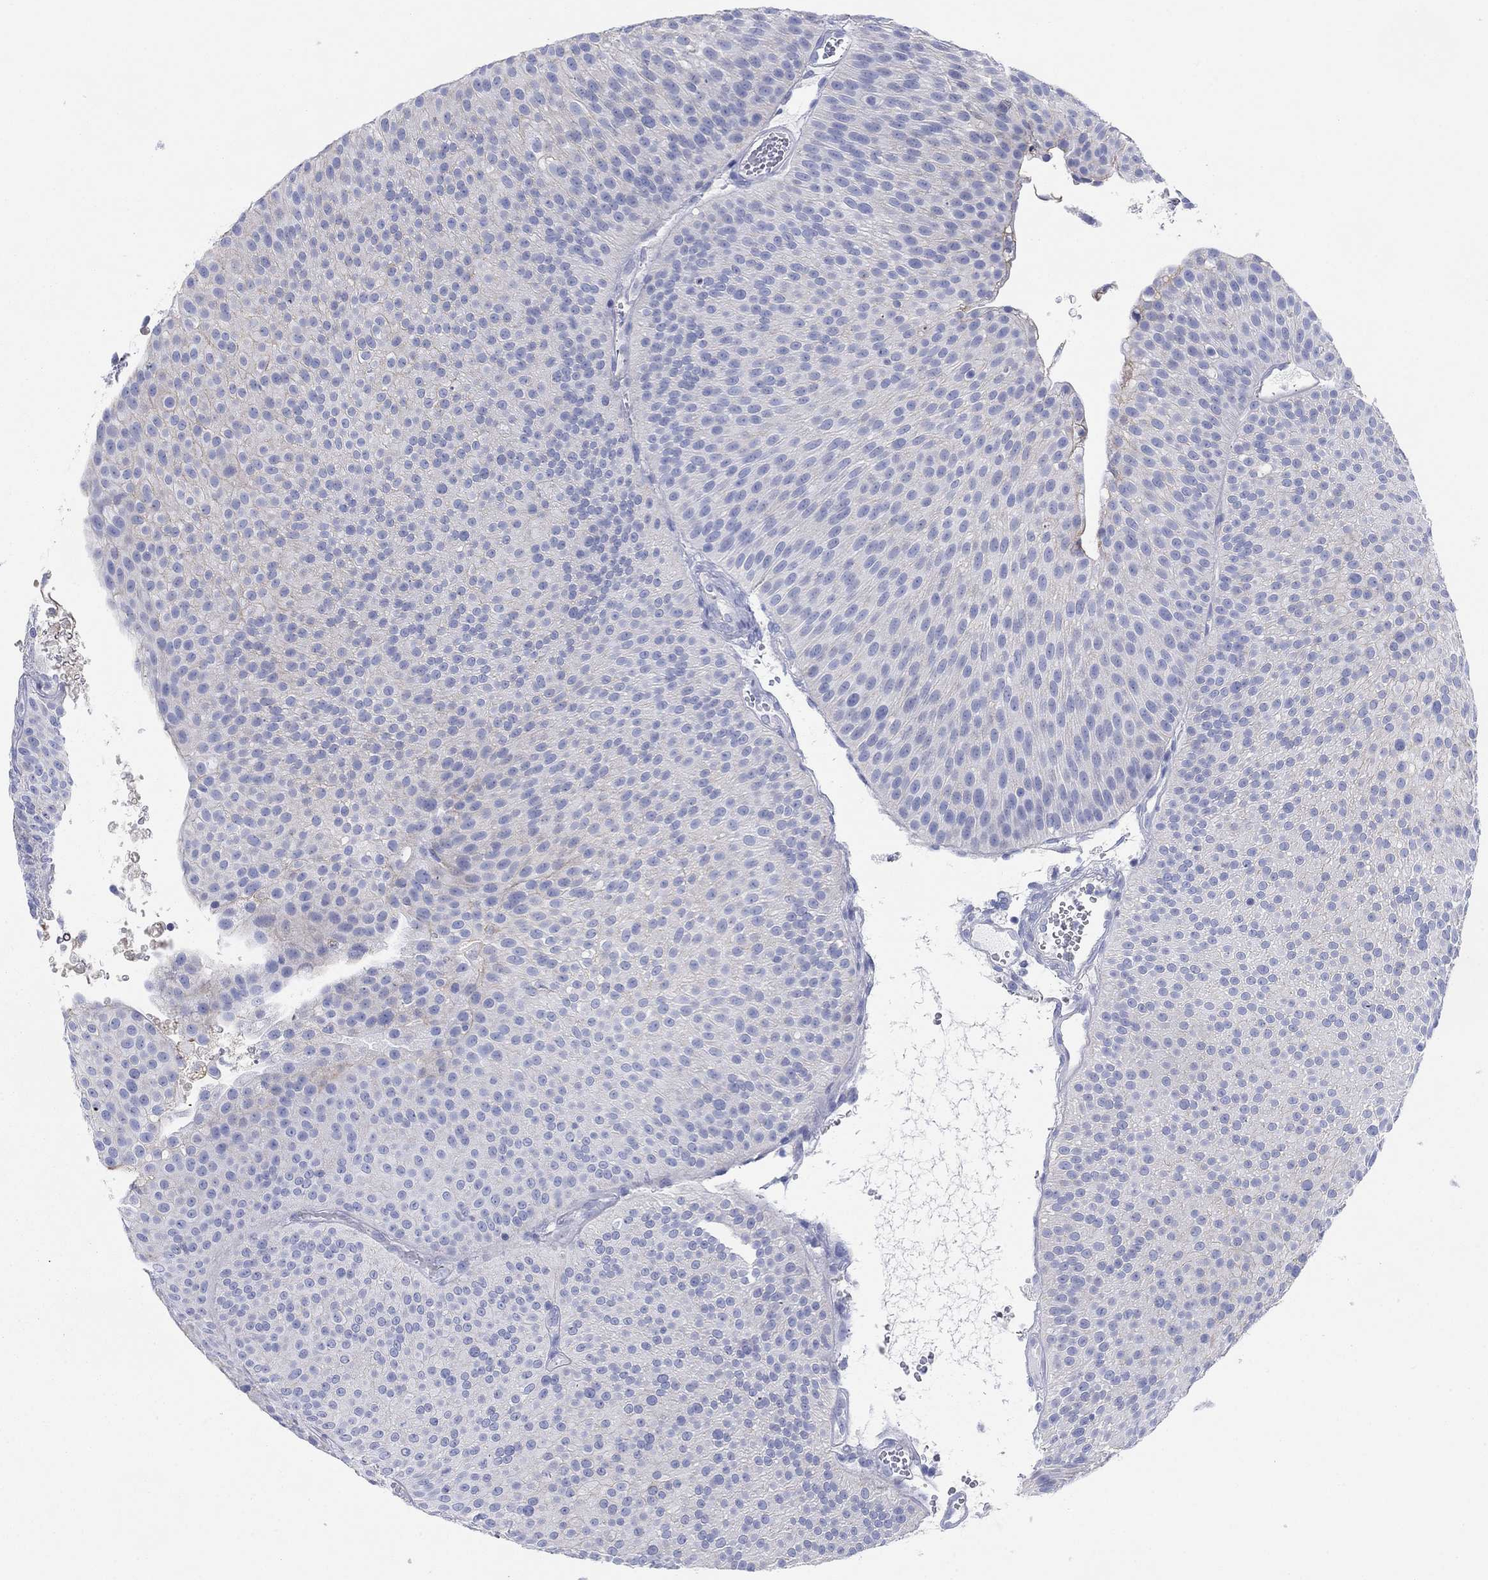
{"staining": {"intensity": "negative", "quantity": "none", "location": "none"}, "tissue": "urothelial cancer", "cell_type": "Tumor cells", "image_type": "cancer", "snomed": [{"axis": "morphology", "description": "Urothelial carcinoma, Low grade"}, {"axis": "topography", "description": "Urinary bladder"}], "caption": "DAB (3,3'-diaminobenzidine) immunohistochemical staining of urothelial cancer shows no significant staining in tumor cells.", "gene": "ATP1B1", "patient": {"sex": "male", "age": 65}}